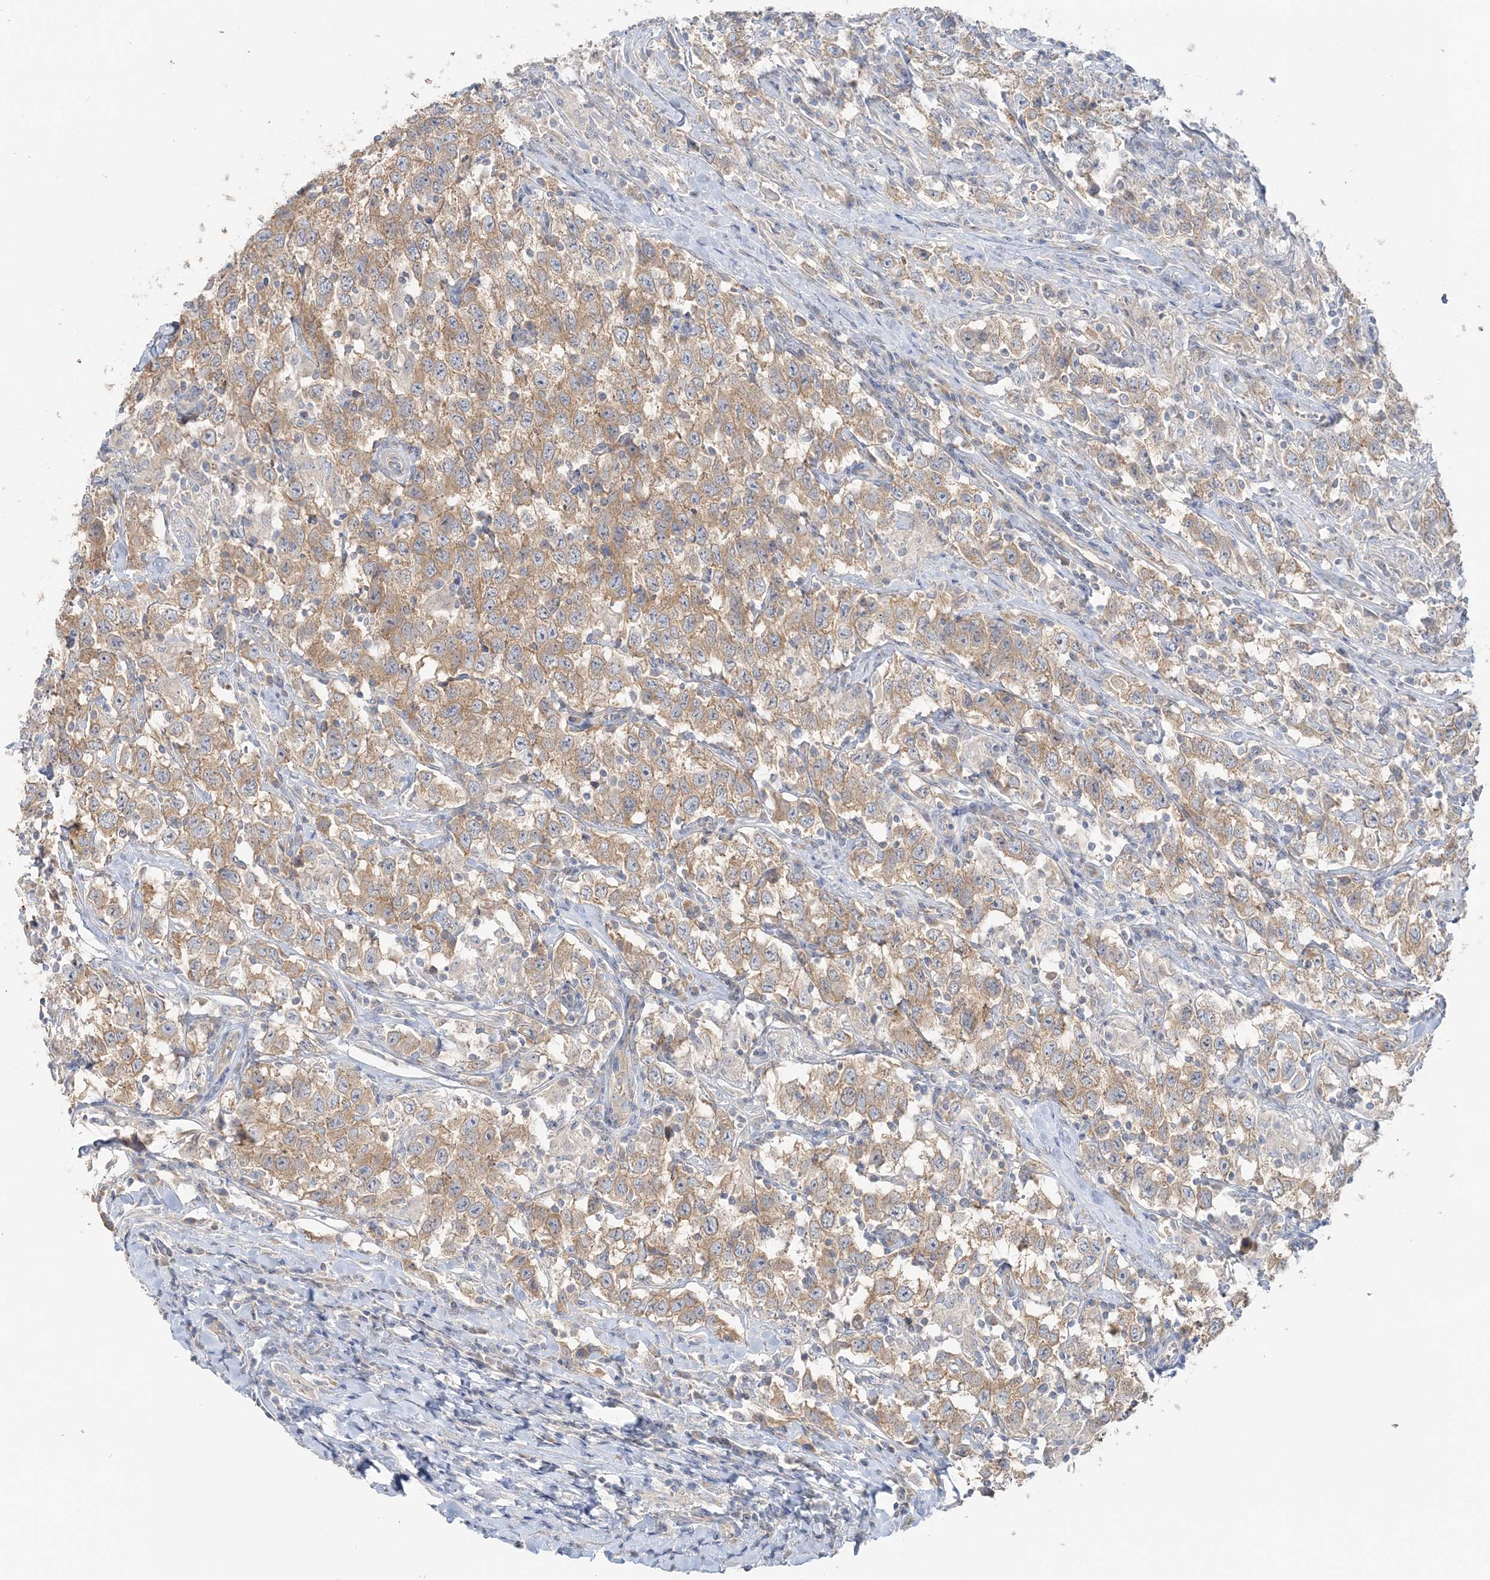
{"staining": {"intensity": "moderate", "quantity": ">75%", "location": "cytoplasmic/membranous"}, "tissue": "testis cancer", "cell_type": "Tumor cells", "image_type": "cancer", "snomed": [{"axis": "morphology", "description": "Seminoma, NOS"}, {"axis": "topography", "description": "Testis"}], "caption": "Human testis seminoma stained with a protein marker shows moderate staining in tumor cells.", "gene": "TBC1D5", "patient": {"sex": "male", "age": 41}}